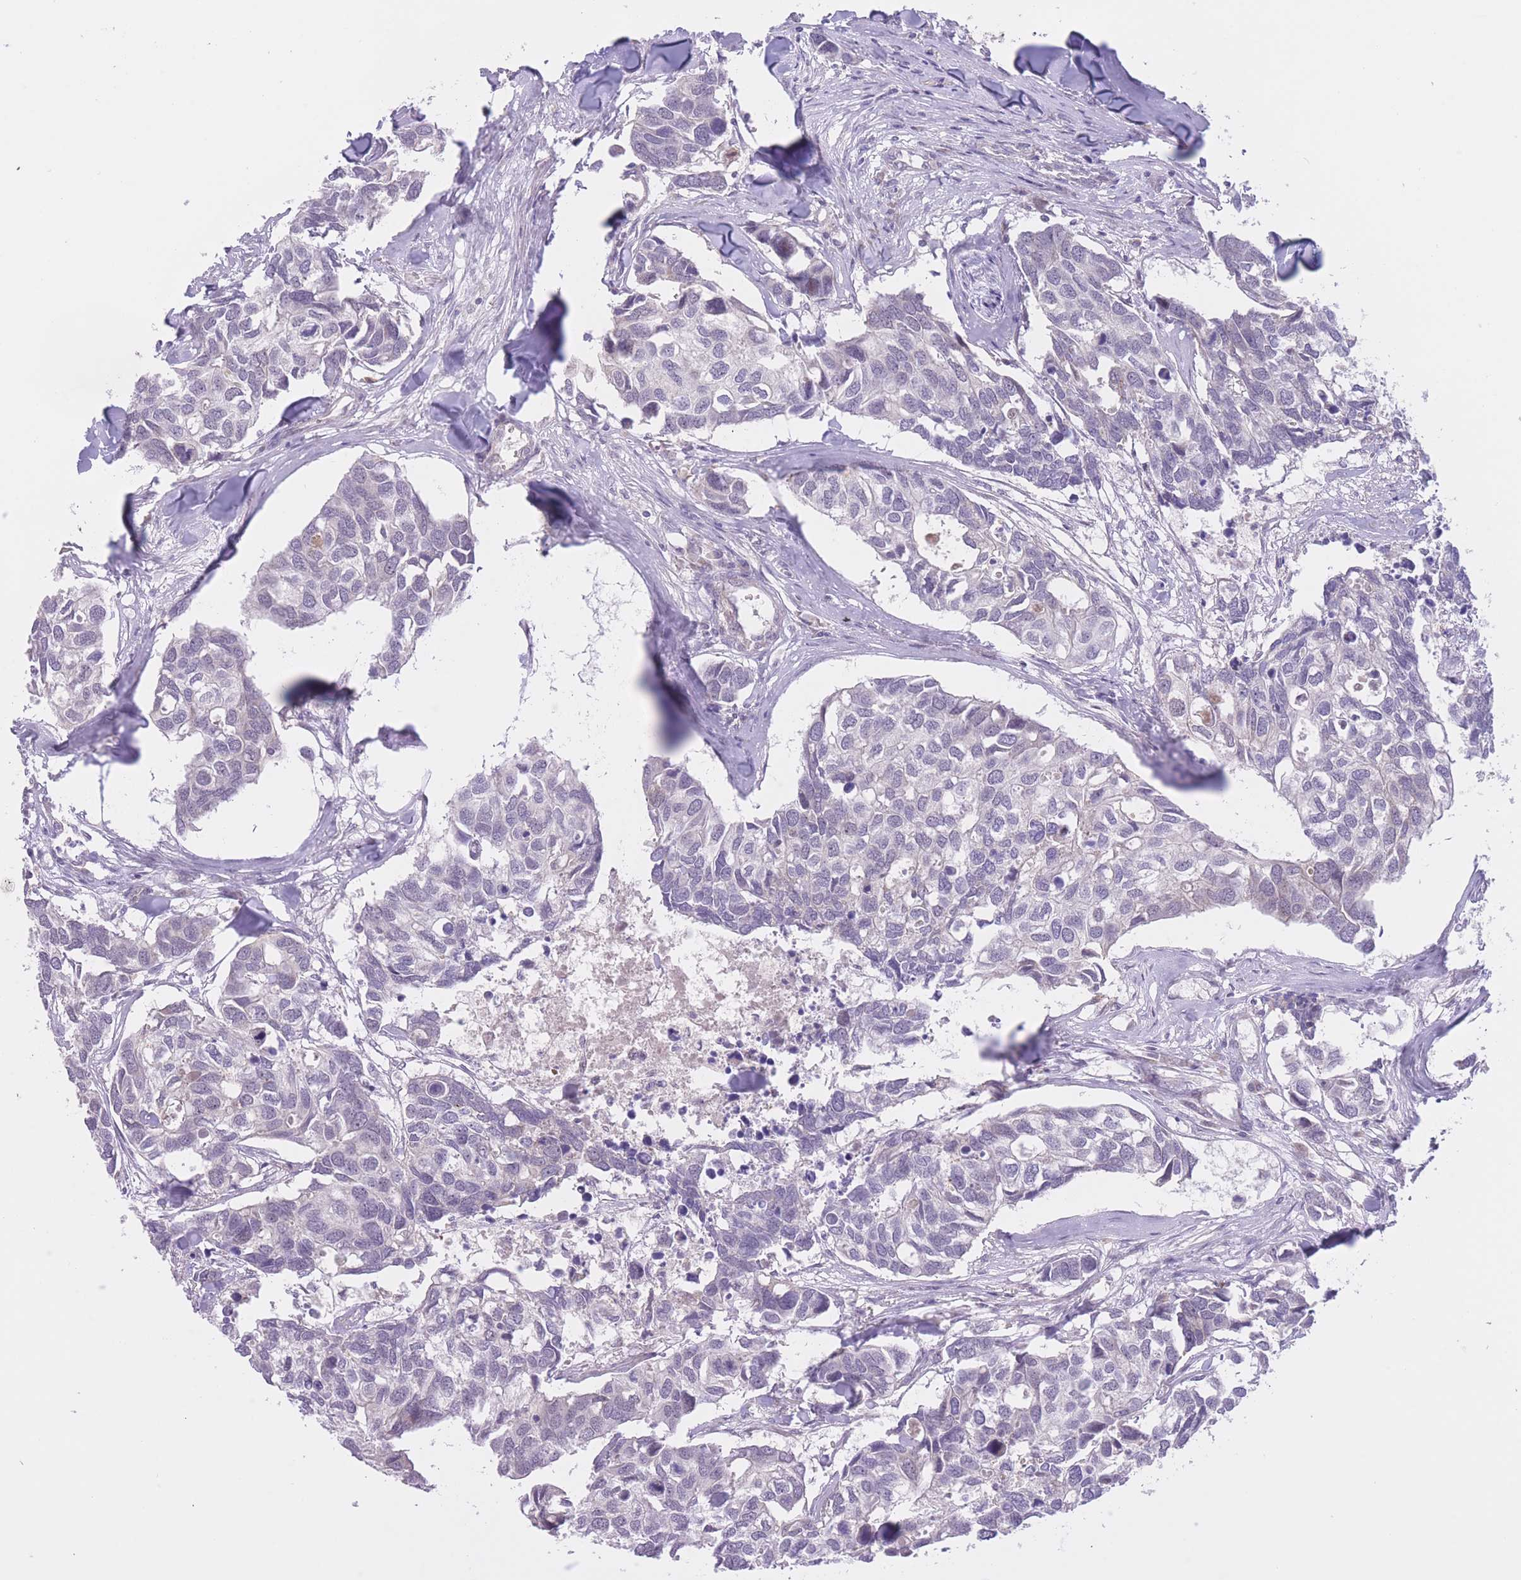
{"staining": {"intensity": "negative", "quantity": "none", "location": "none"}, "tissue": "breast cancer", "cell_type": "Tumor cells", "image_type": "cancer", "snomed": [{"axis": "morphology", "description": "Duct carcinoma"}, {"axis": "topography", "description": "Breast"}], "caption": "Intraductal carcinoma (breast) was stained to show a protein in brown. There is no significant expression in tumor cells. (DAB IHC visualized using brightfield microscopy, high magnification).", "gene": "FUT5", "patient": {"sex": "female", "age": 83}}